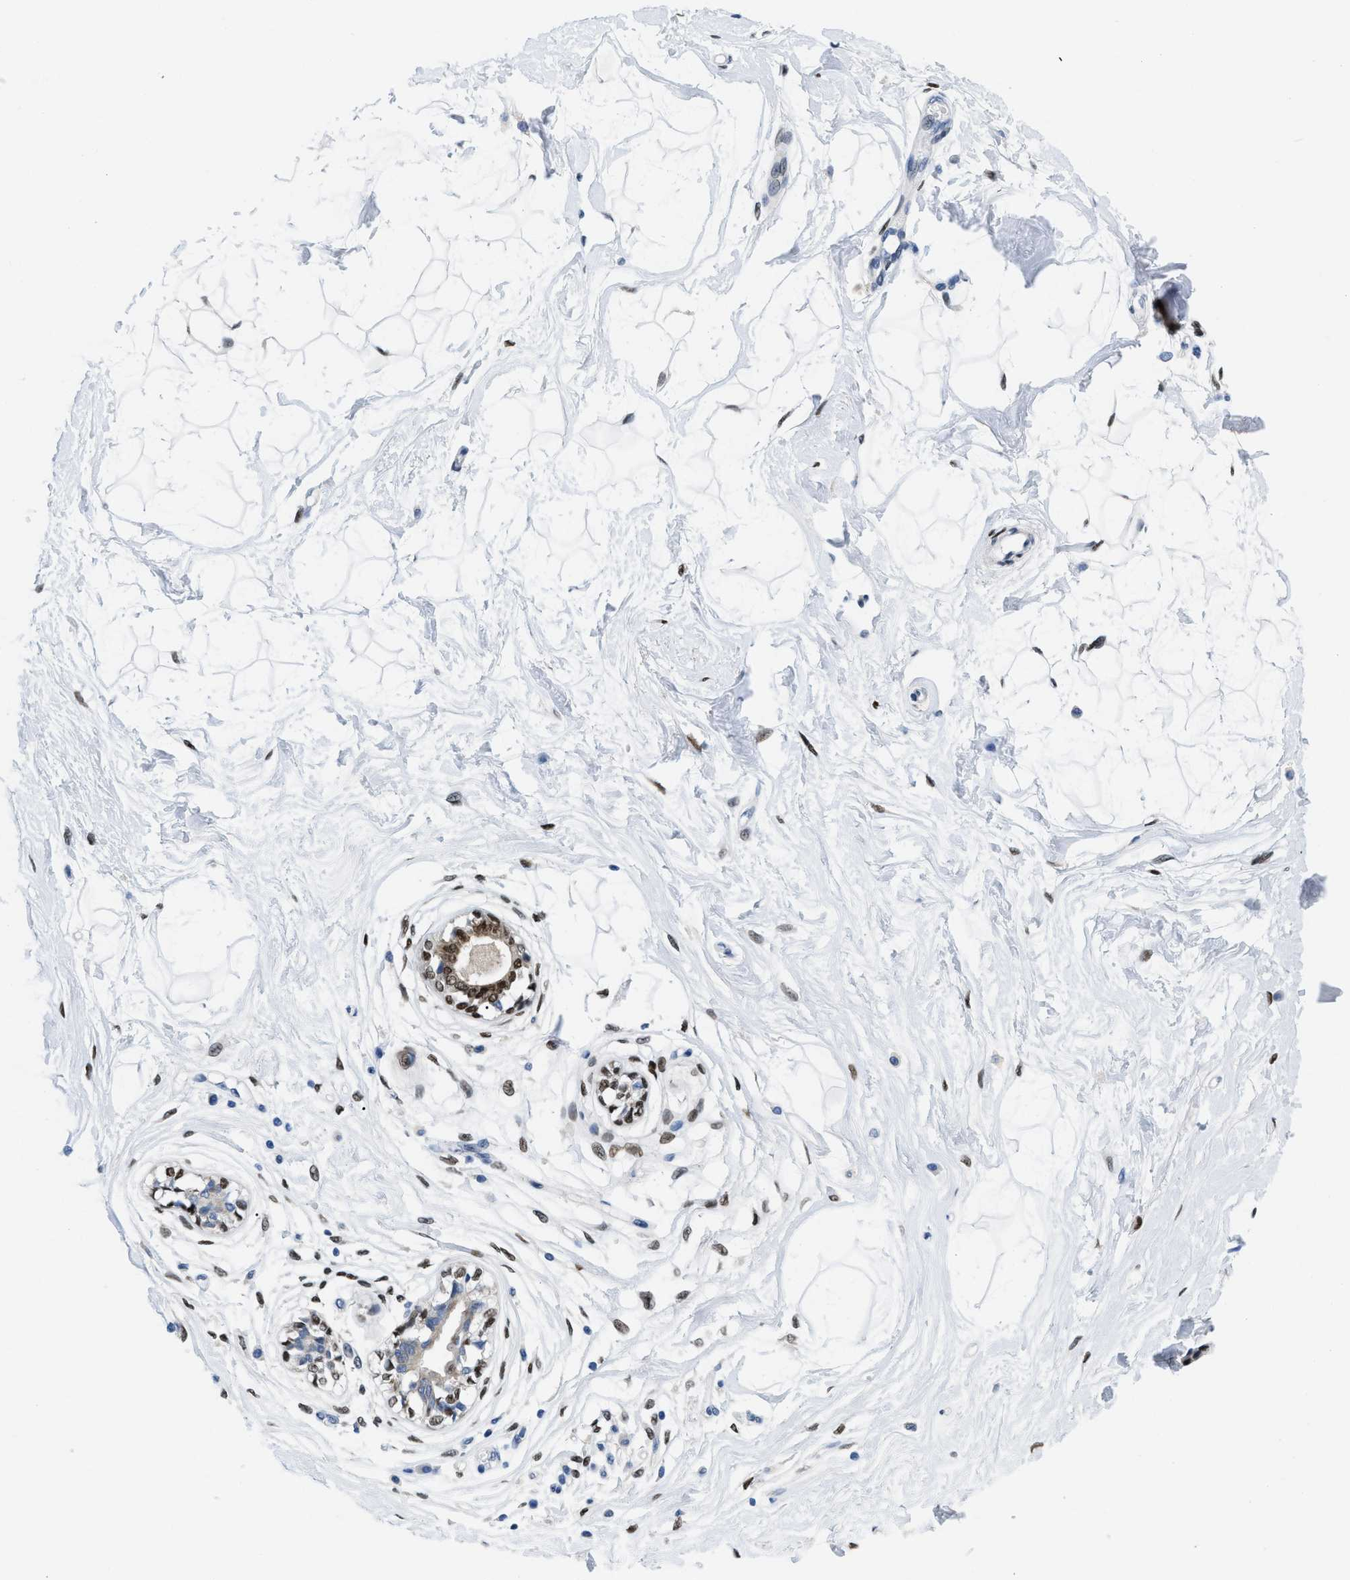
{"staining": {"intensity": "moderate", "quantity": ">75%", "location": "nuclear"}, "tissue": "breast", "cell_type": "Adipocytes", "image_type": "normal", "snomed": [{"axis": "morphology", "description": "Normal tissue, NOS"}, {"axis": "topography", "description": "Breast"}], "caption": "This histopathology image displays immunohistochemistry (IHC) staining of normal human breast, with medium moderate nuclear expression in about >75% of adipocytes.", "gene": "NFIX", "patient": {"sex": "female", "age": 45}}